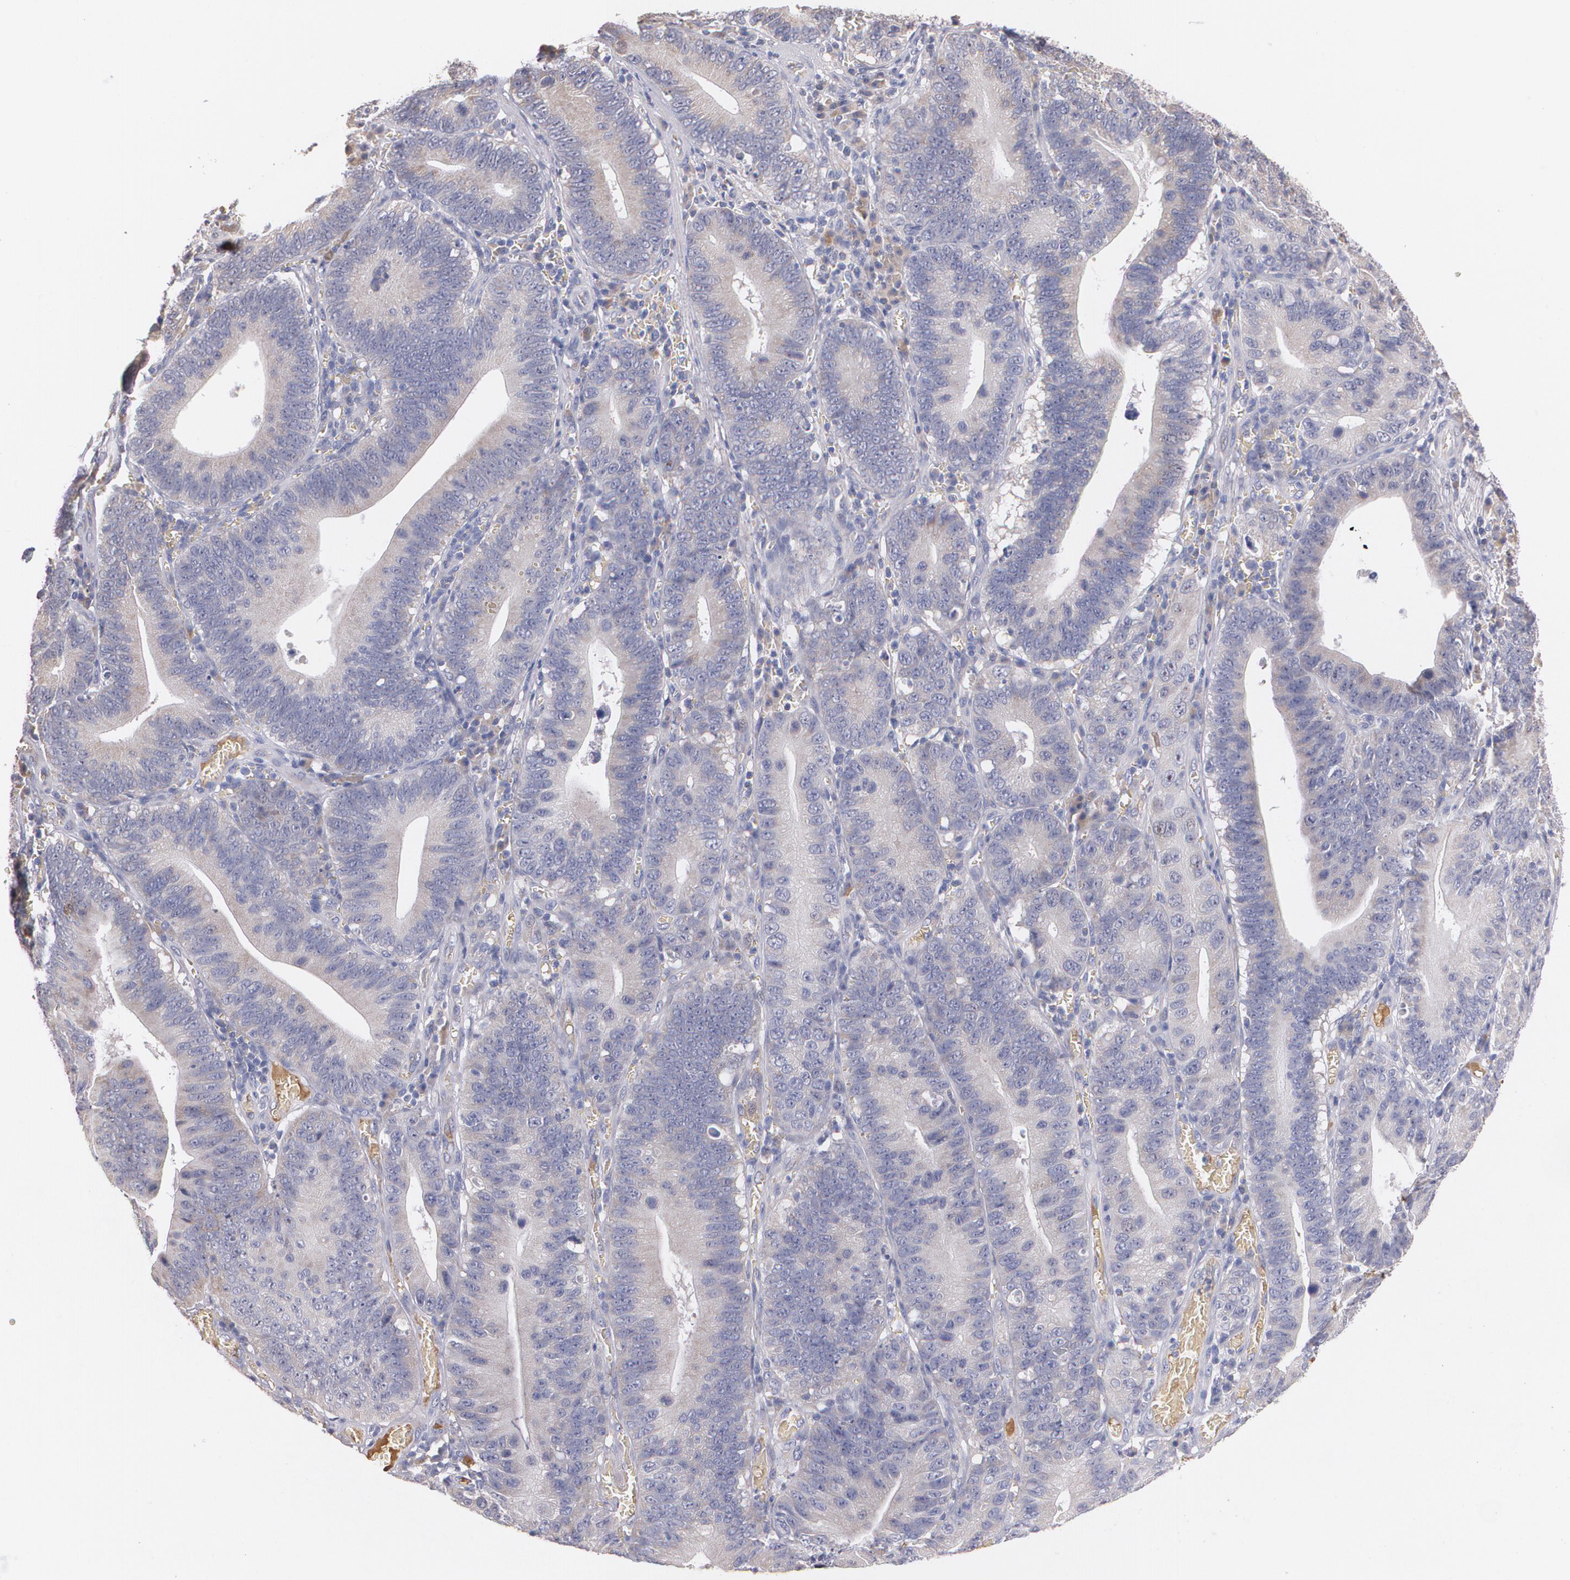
{"staining": {"intensity": "weak", "quantity": "25%-75%", "location": "cytoplasmic/membranous"}, "tissue": "stomach cancer", "cell_type": "Tumor cells", "image_type": "cancer", "snomed": [{"axis": "morphology", "description": "Adenocarcinoma, NOS"}, {"axis": "topography", "description": "Stomach"}, {"axis": "topography", "description": "Gastric cardia"}], "caption": "Brown immunohistochemical staining in human stomach cancer (adenocarcinoma) reveals weak cytoplasmic/membranous positivity in about 25%-75% of tumor cells.", "gene": "AMBP", "patient": {"sex": "male", "age": 59}}